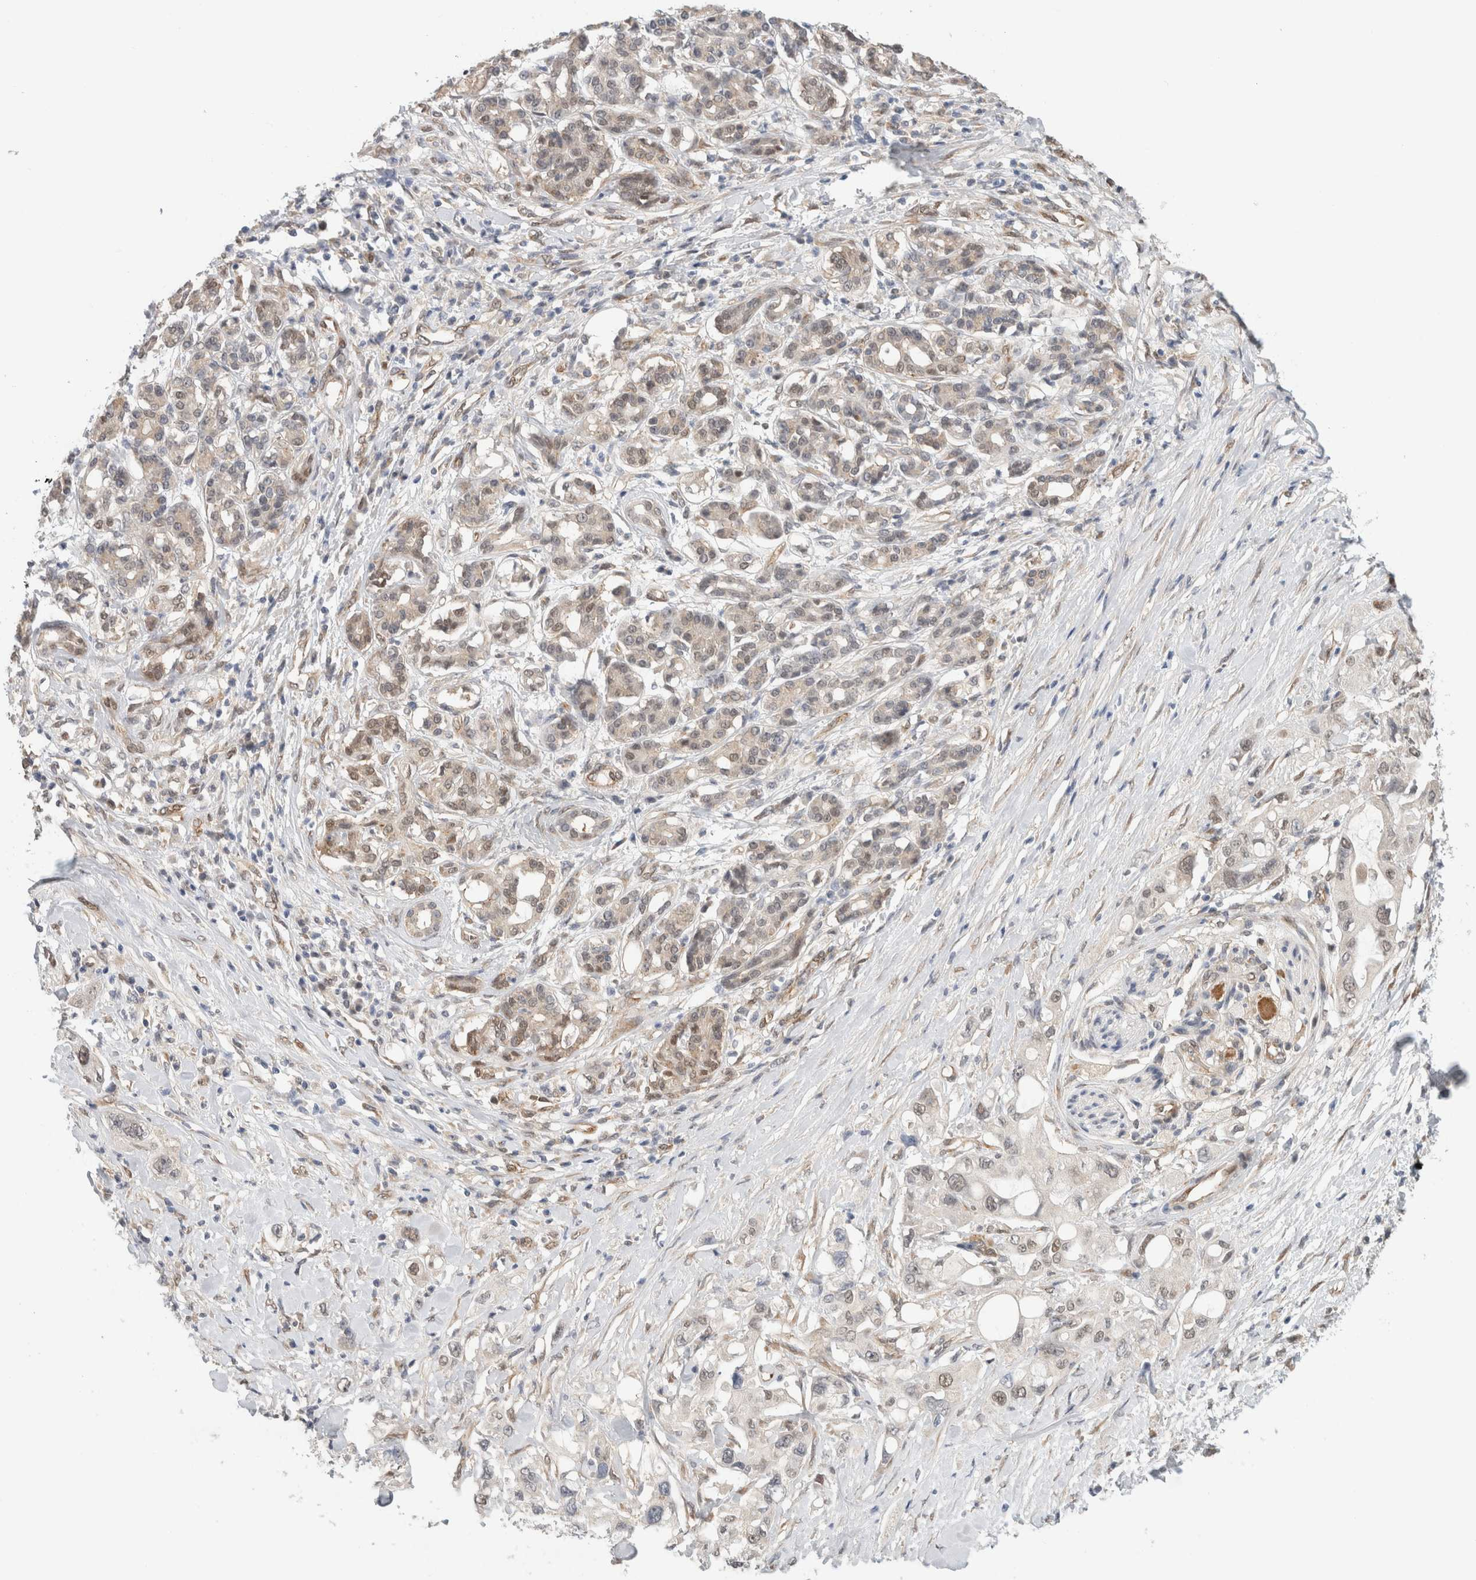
{"staining": {"intensity": "weak", "quantity": "<25%", "location": "nuclear"}, "tissue": "pancreatic cancer", "cell_type": "Tumor cells", "image_type": "cancer", "snomed": [{"axis": "morphology", "description": "Adenocarcinoma, NOS"}, {"axis": "topography", "description": "Pancreas"}], "caption": "The micrograph exhibits no staining of tumor cells in pancreatic cancer.", "gene": "EIF4G3", "patient": {"sex": "female", "age": 56}}